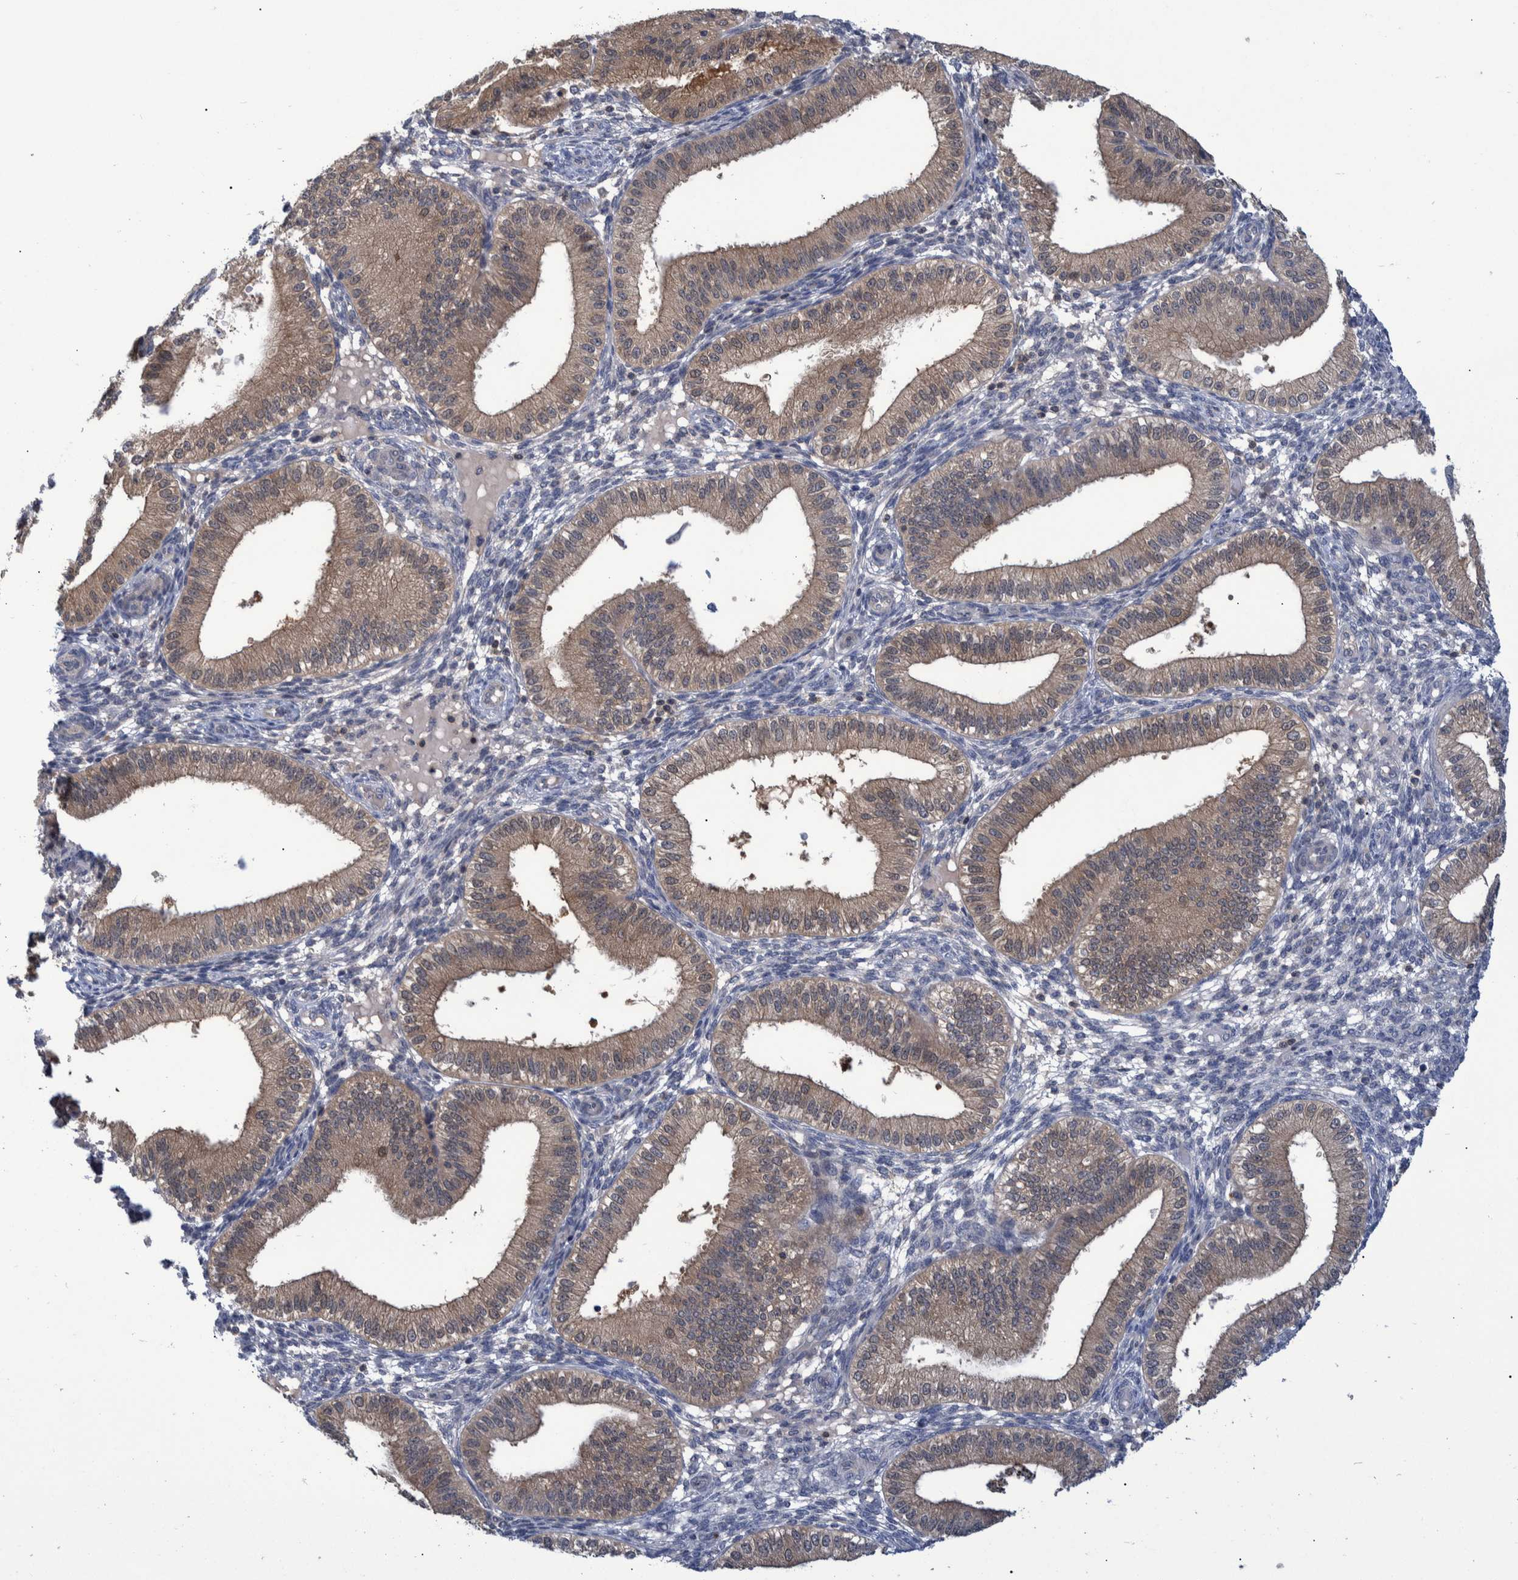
{"staining": {"intensity": "negative", "quantity": "none", "location": "none"}, "tissue": "endometrium", "cell_type": "Cells in endometrial stroma", "image_type": "normal", "snomed": [{"axis": "morphology", "description": "Normal tissue, NOS"}, {"axis": "topography", "description": "Endometrium"}], "caption": "Protein analysis of unremarkable endometrium reveals no significant positivity in cells in endometrial stroma.", "gene": "PCYT2", "patient": {"sex": "female", "age": 39}}